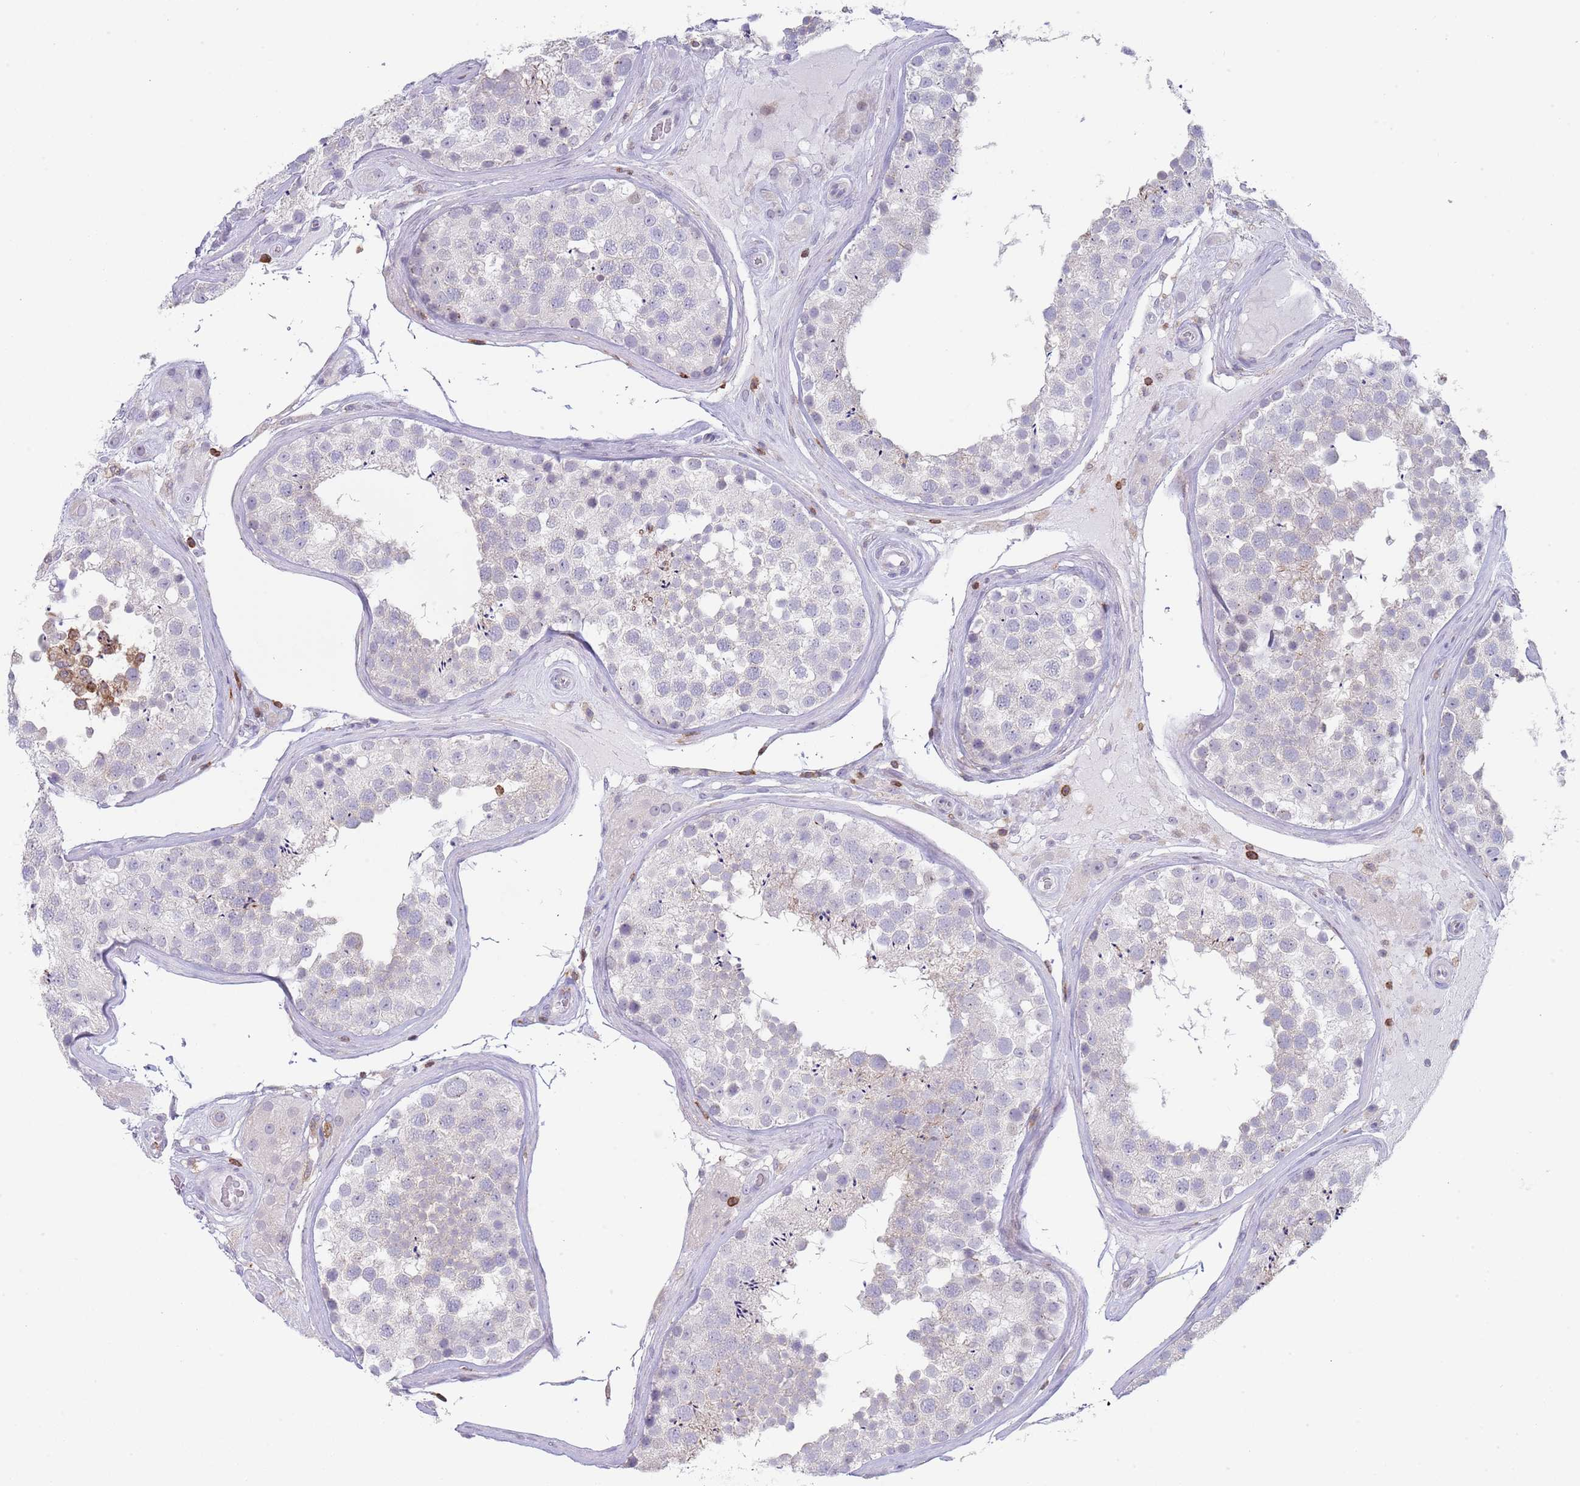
{"staining": {"intensity": "negative", "quantity": "none", "location": "none"}, "tissue": "testis", "cell_type": "Cells in seminiferous ducts", "image_type": "normal", "snomed": [{"axis": "morphology", "description": "Normal tissue, NOS"}, {"axis": "topography", "description": "Testis"}], "caption": "Immunohistochemistry (IHC) photomicrograph of normal testis: testis stained with DAB (3,3'-diaminobenzidine) demonstrates no significant protein expression in cells in seminiferous ducts.", "gene": "LPXN", "patient": {"sex": "male", "age": 46}}